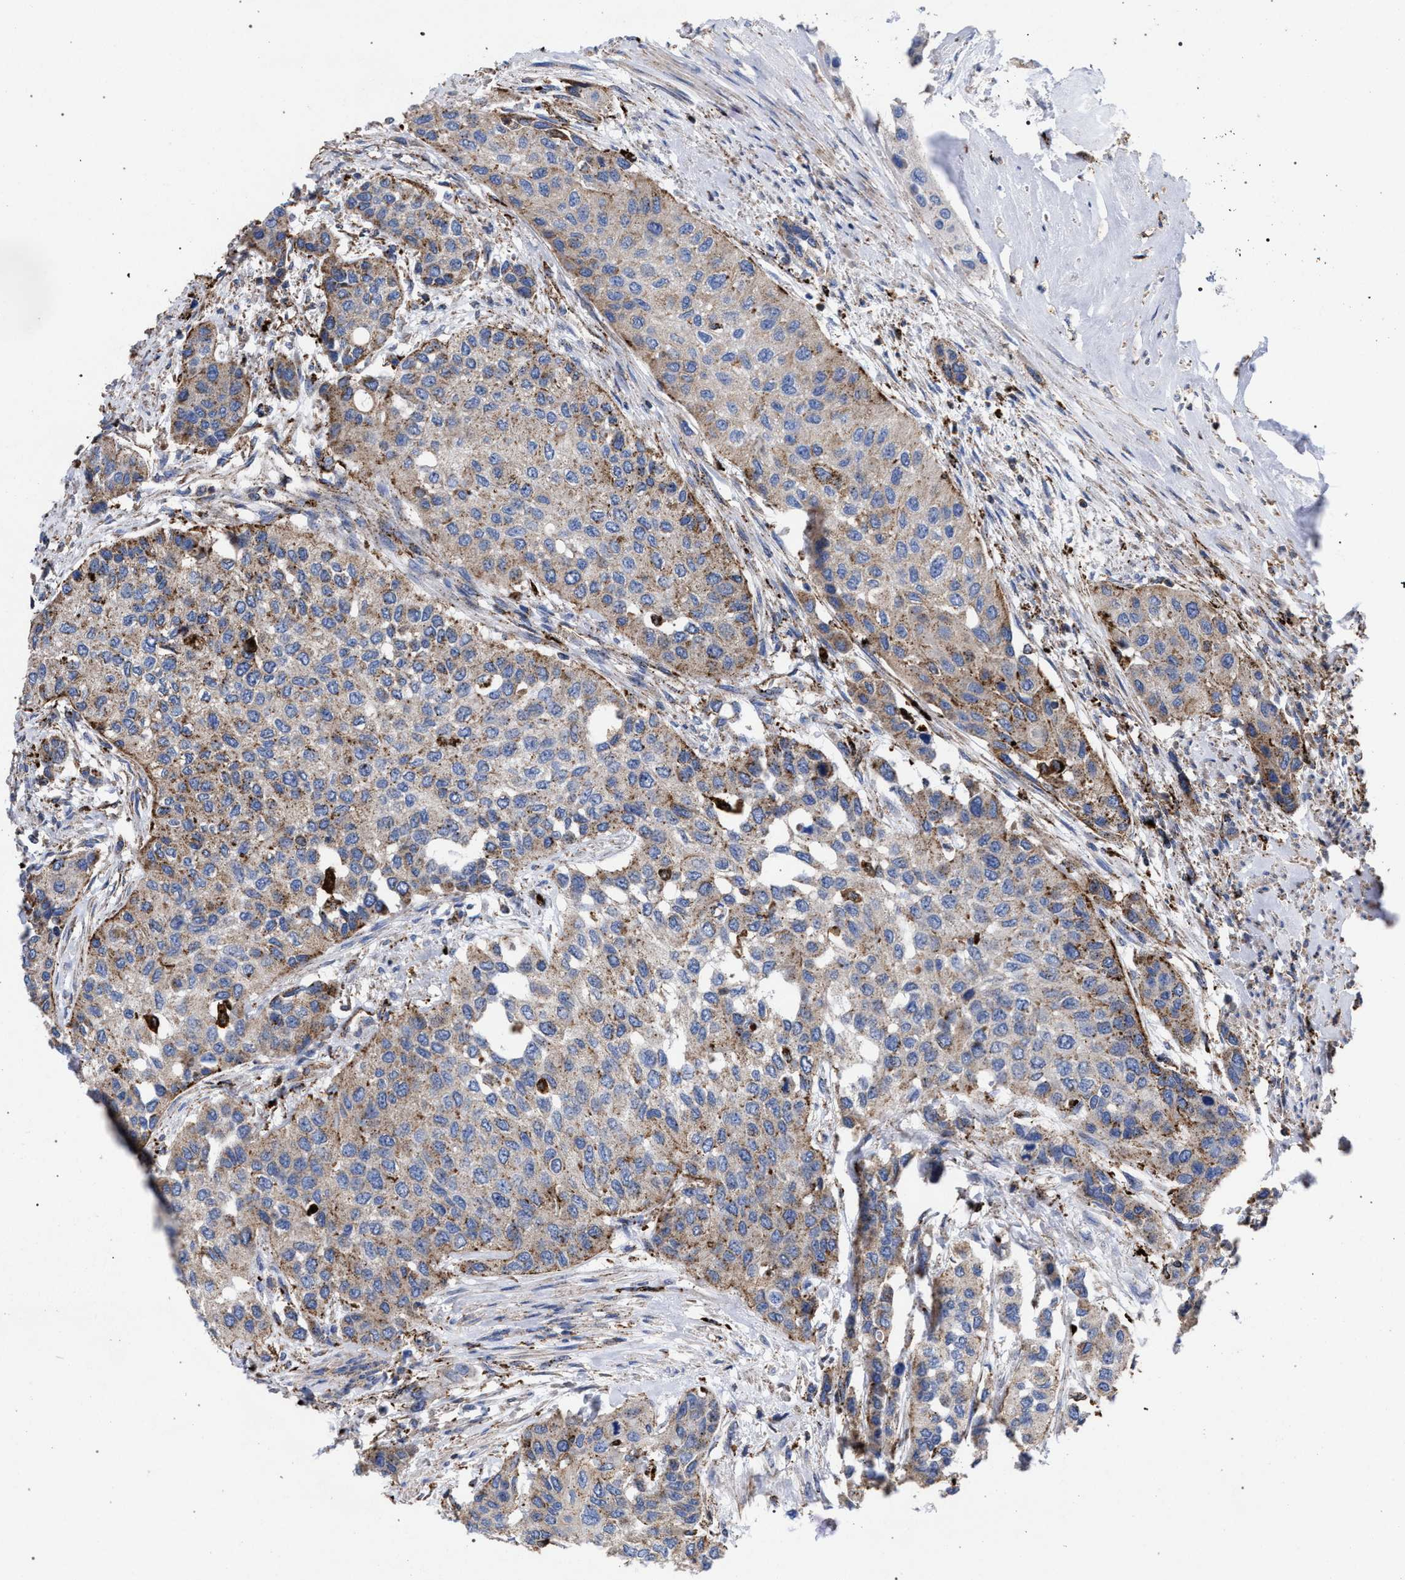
{"staining": {"intensity": "weak", "quantity": ">75%", "location": "cytoplasmic/membranous"}, "tissue": "urothelial cancer", "cell_type": "Tumor cells", "image_type": "cancer", "snomed": [{"axis": "morphology", "description": "Urothelial carcinoma, High grade"}, {"axis": "topography", "description": "Urinary bladder"}], "caption": "Weak cytoplasmic/membranous protein expression is present in about >75% of tumor cells in urothelial cancer. (DAB (3,3'-diaminobenzidine) IHC, brown staining for protein, blue staining for nuclei).", "gene": "PPT1", "patient": {"sex": "female", "age": 56}}